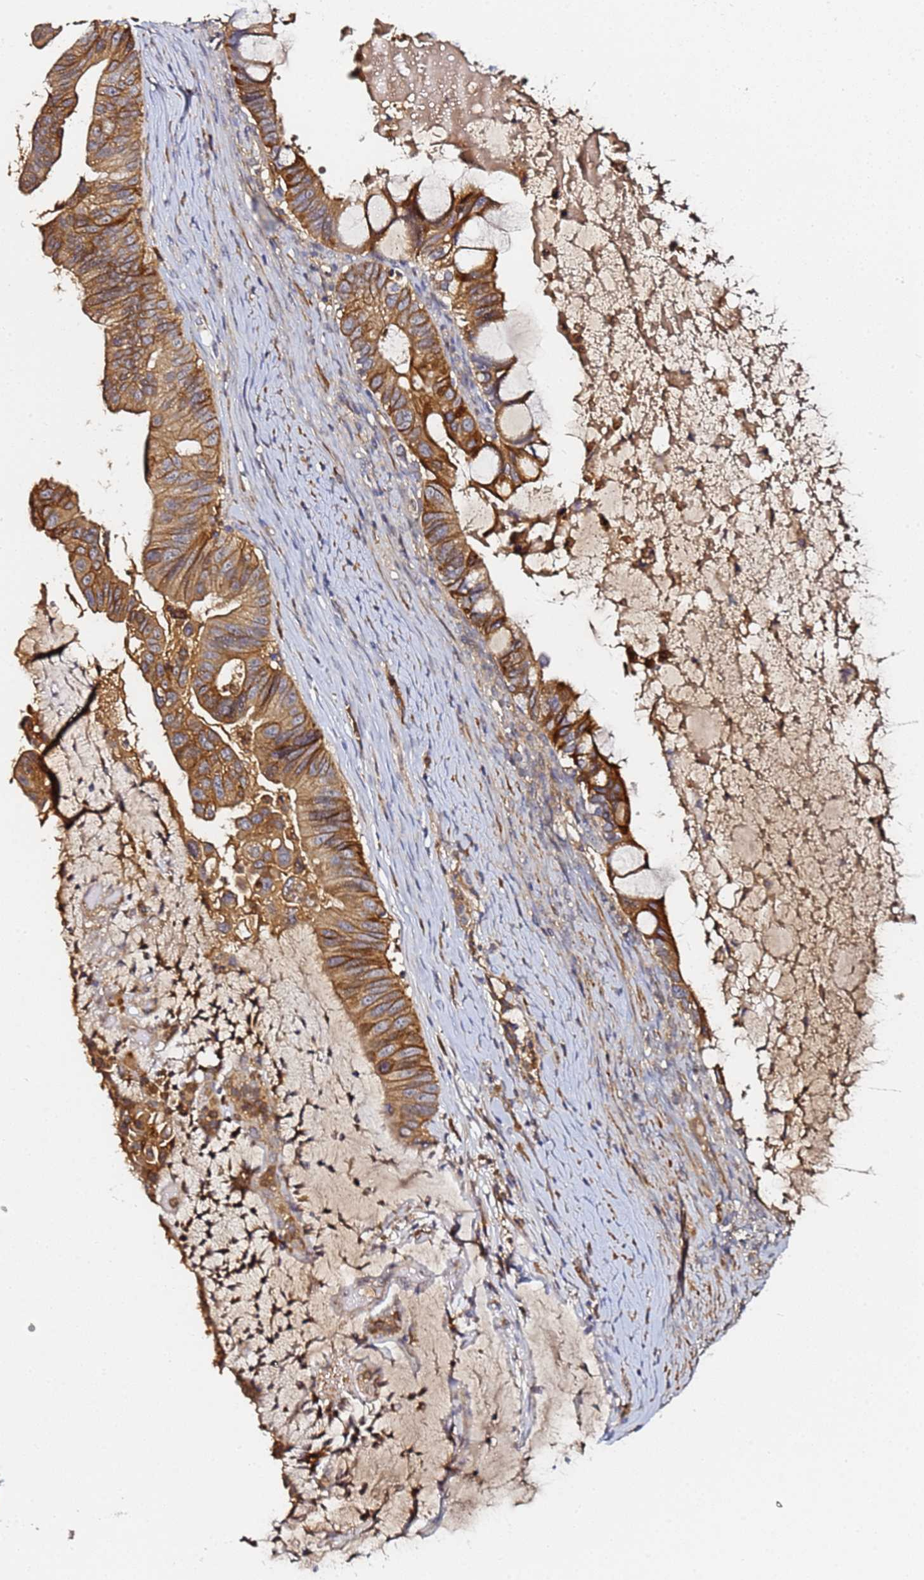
{"staining": {"intensity": "moderate", "quantity": ">75%", "location": "cytoplasmic/membranous"}, "tissue": "ovarian cancer", "cell_type": "Tumor cells", "image_type": "cancer", "snomed": [{"axis": "morphology", "description": "Cystadenocarcinoma, mucinous, NOS"}, {"axis": "topography", "description": "Ovary"}], "caption": "Ovarian cancer (mucinous cystadenocarcinoma) stained with a brown dye reveals moderate cytoplasmic/membranous positive positivity in approximately >75% of tumor cells.", "gene": "LRRC69", "patient": {"sex": "female", "age": 61}}